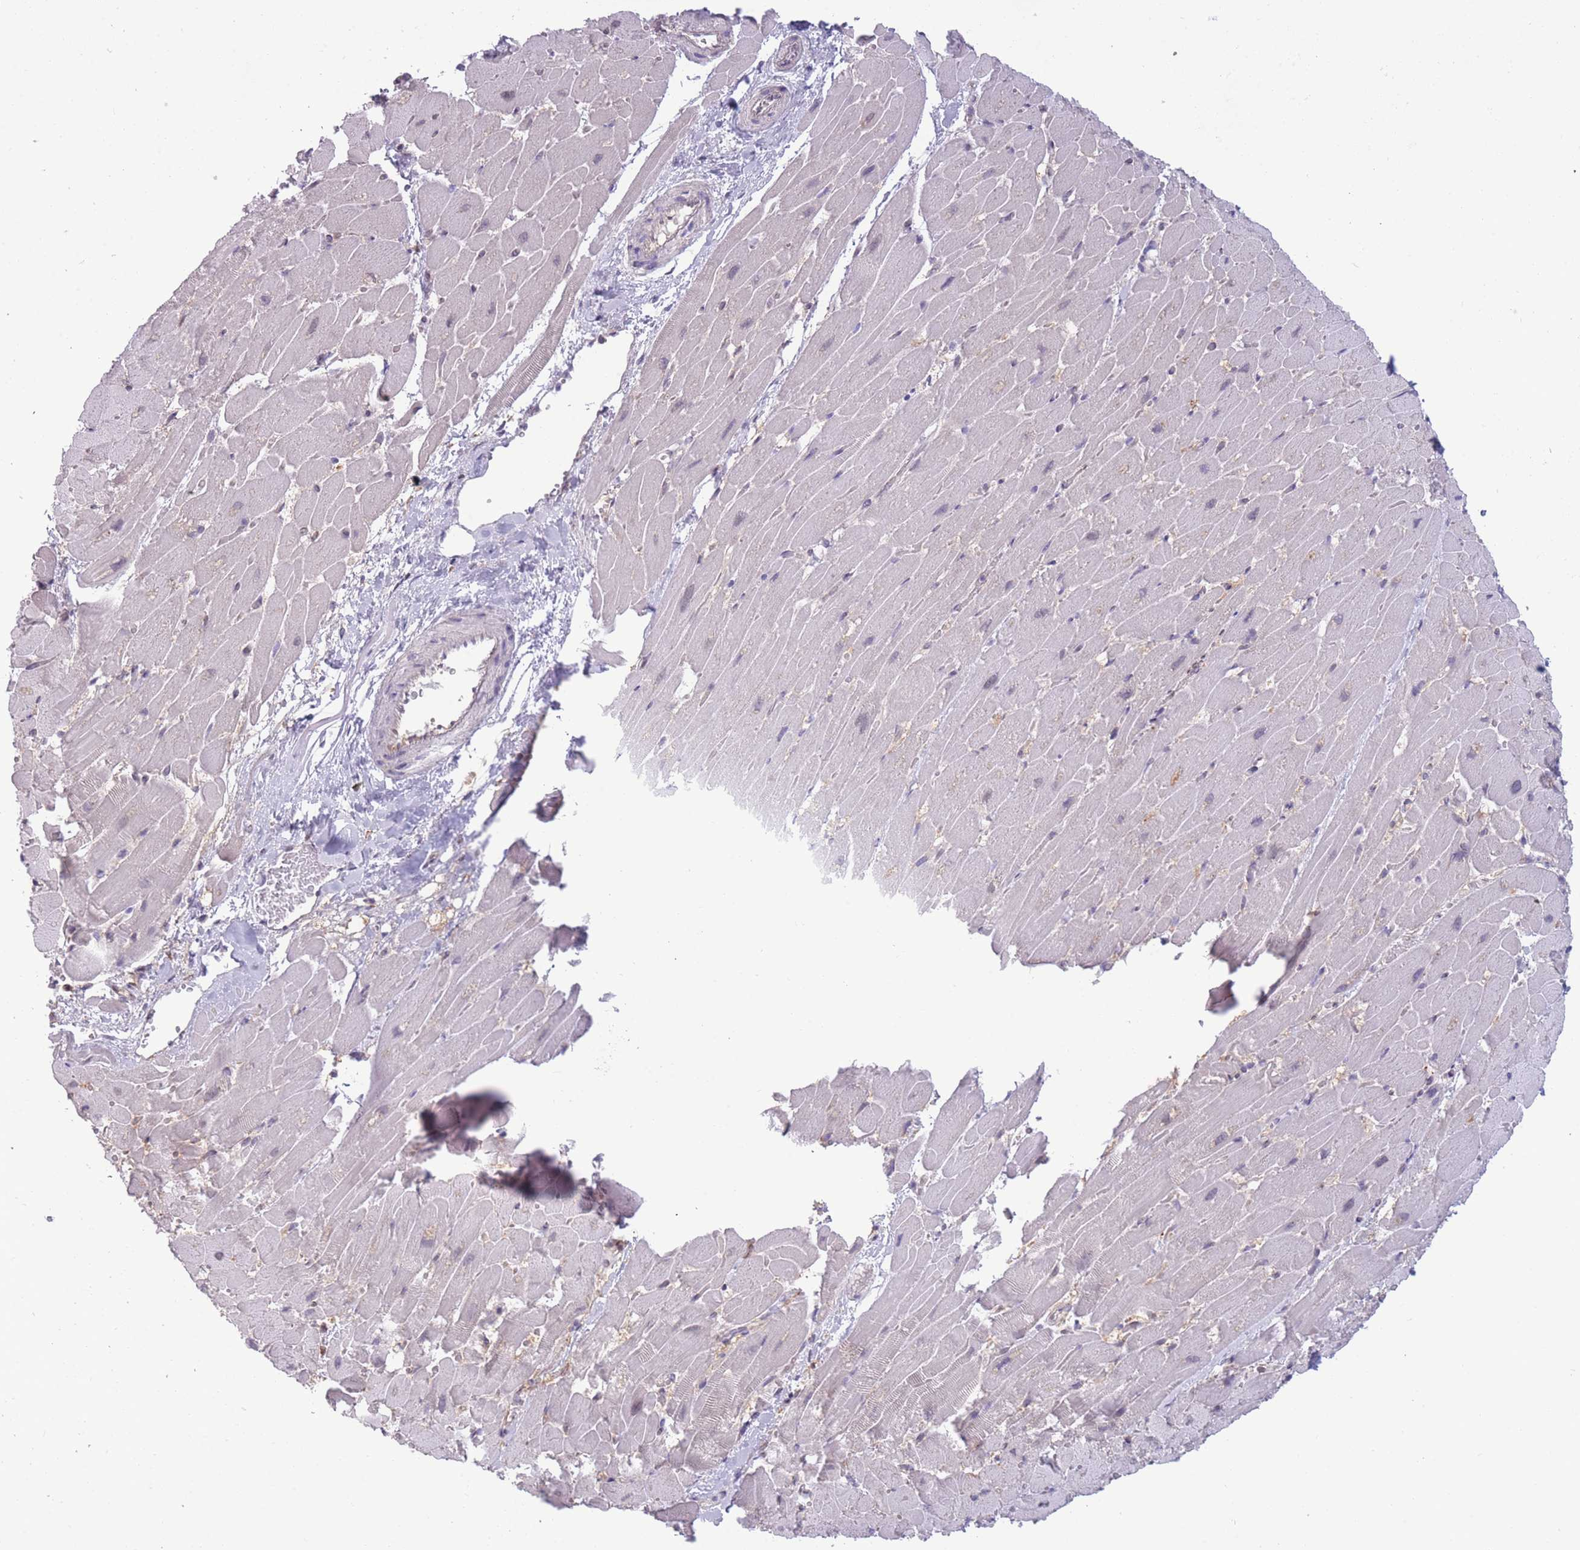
{"staining": {"intensity": "negative", "quantity": "none", "location": "none"}, "tissue": "heart muscle", "cell_type": "Cardiomyocytes", "image_type": "normal", "snomed": [{"axis": "morphology", "description": "Normal tissue, NOS"}, {"axis": "topography", "description": "Heart"}], "caption": "Immunohistochemistry (IHC) histopathology image of benign heart muscle: heart muscle stained with DAB (3,3'-diaminobenzidine) shows no significant protein staining in cardiomyocytes. Brightfield microscopy of immunohistochemistry stained with DAB (3,3'-diaminobenzidine) (brown) and hematoxylin (blue), captured at high magnification.", "gene": "TMEM121", "patient": {"sex": "male", "age": 37}}